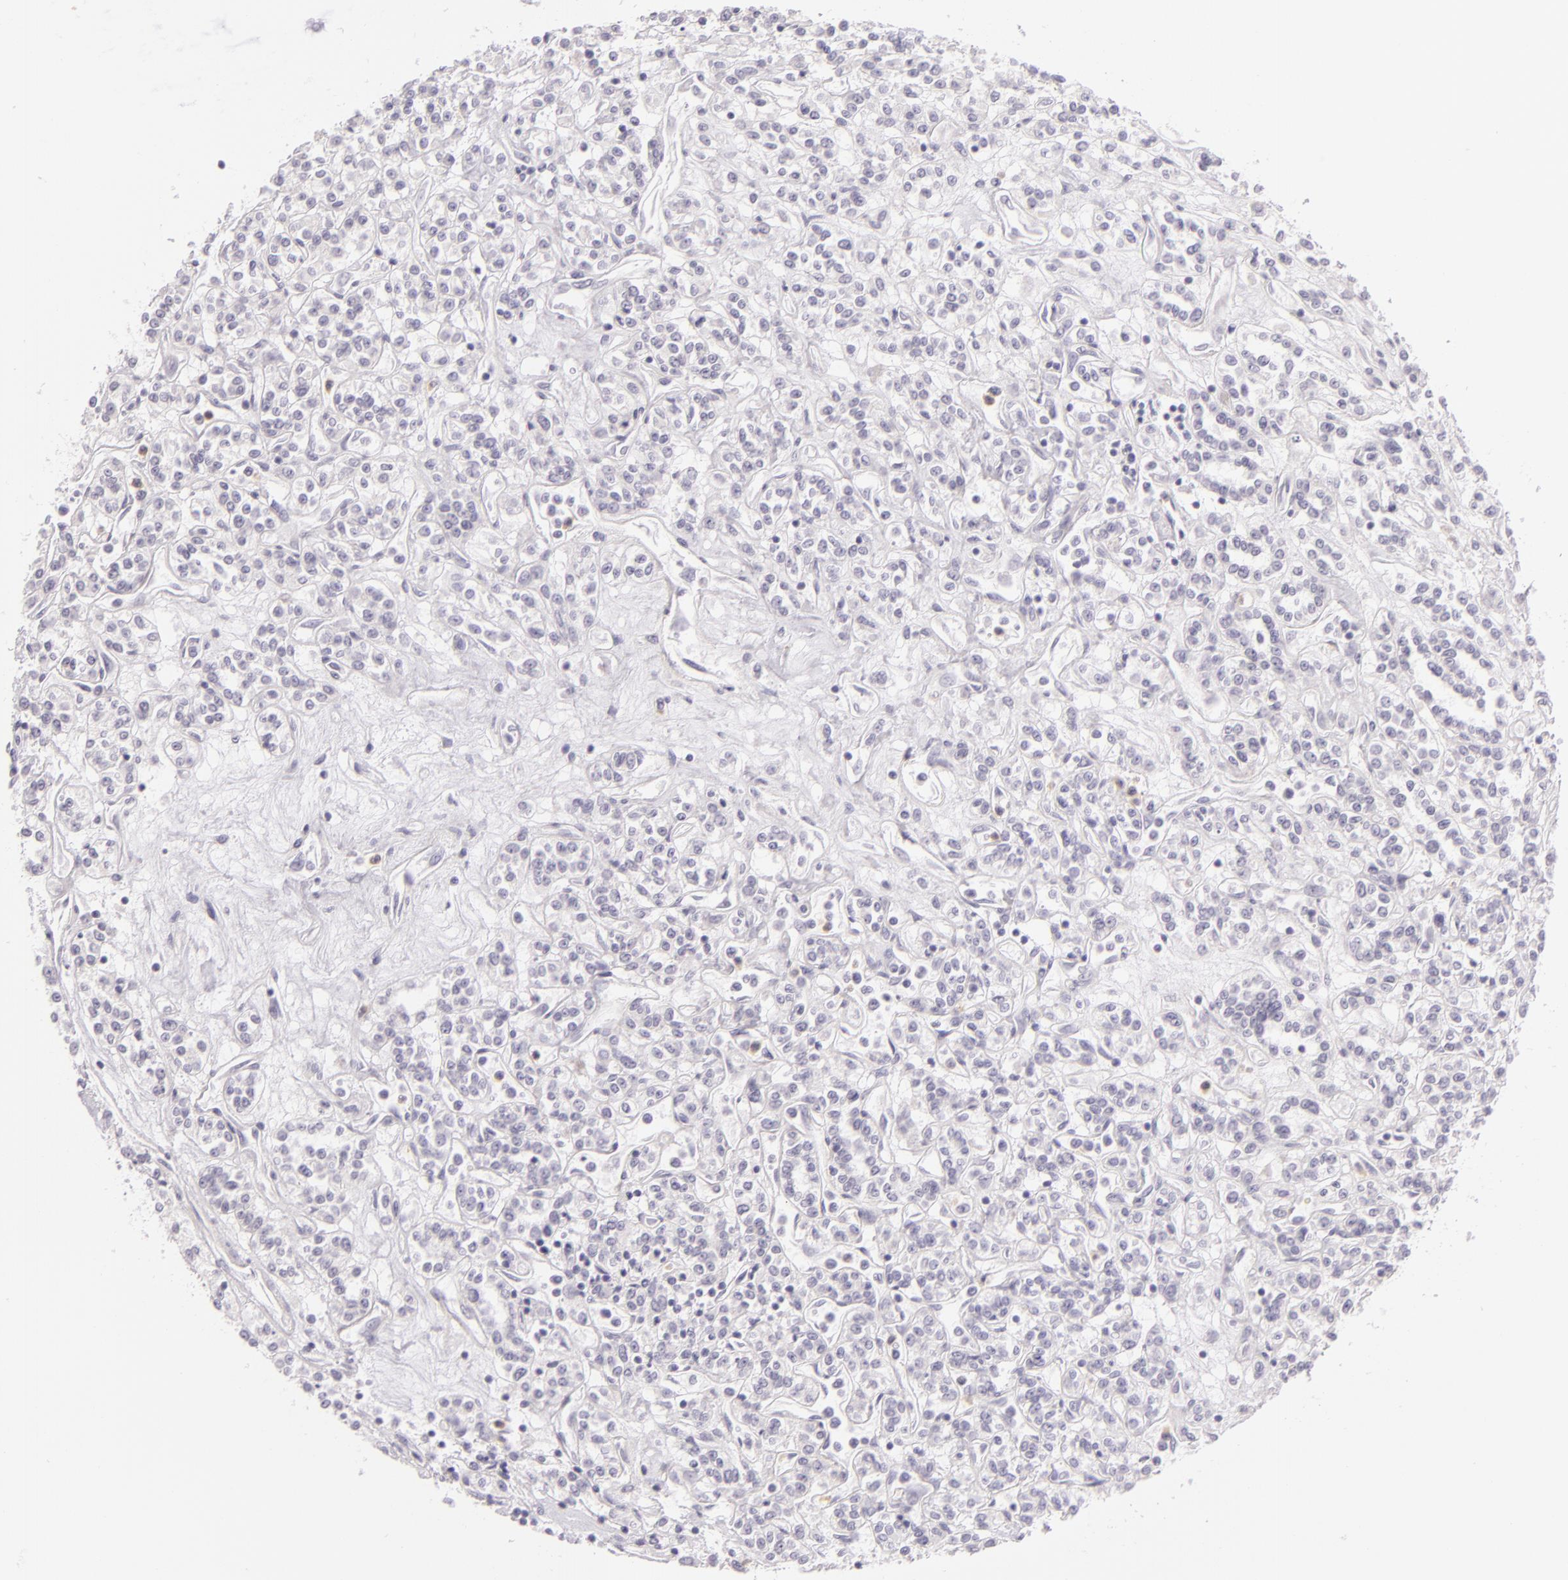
{"staining": {"intensity": "negative", "quantity": "none", "location": "none"}, "tissue": "renal cancer", "cell_type": "Tumor cells", "image_type": "cancer", "snomed": [{"axis": "morphology", "description": "Adenocarcinoma, NOS"}, {"axis": "topography", "description": "Kidney"}], "caption": "This is an immunohistochemistry histopathology image of human renal cancer (adenocarcinoma). There is no staining in tumor cells.", "gene": "CBS", "patient": {"sex": "female", "age": 76}}